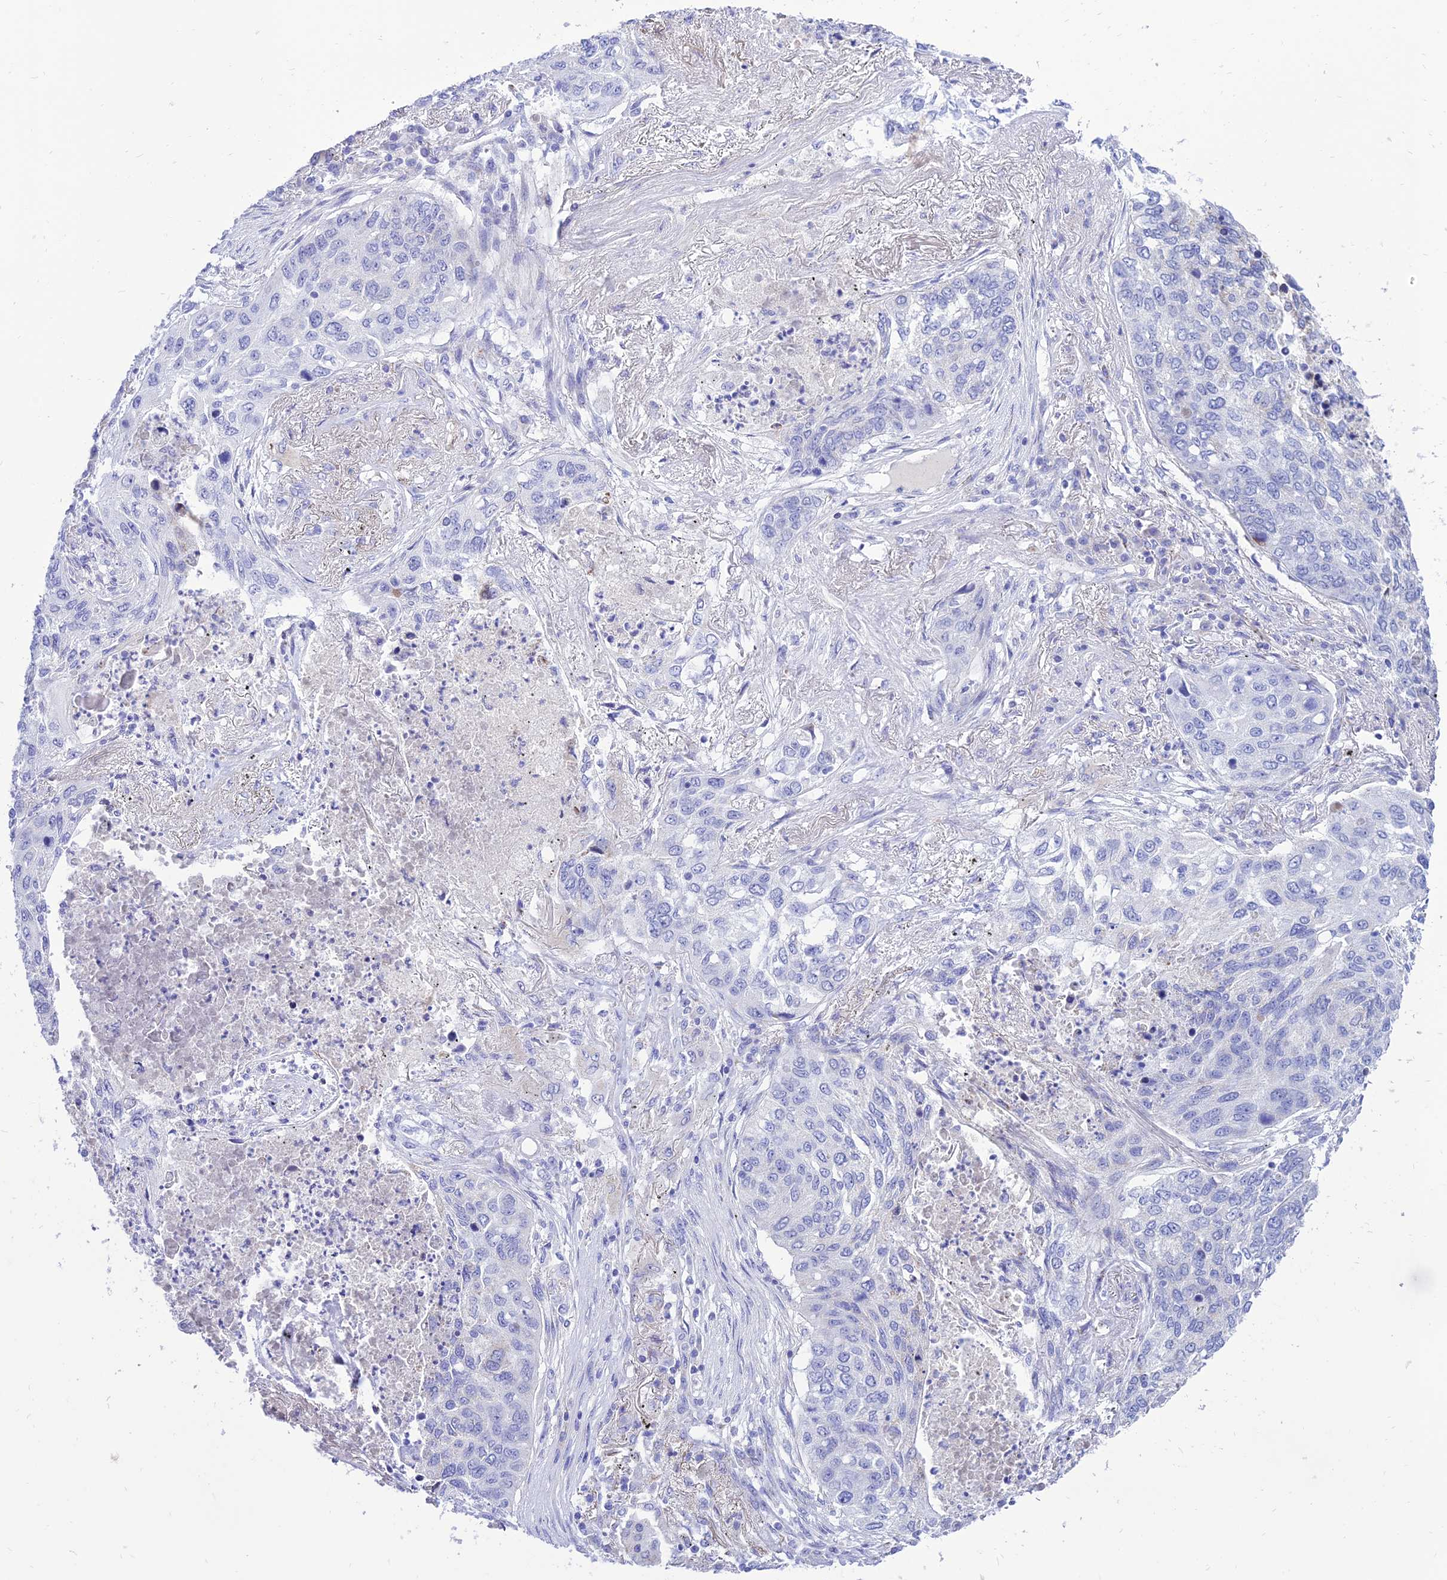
{"staining": {"intensity": "negative", "quantity": "none", "location": "none"}, "tissue": "lung cancer", "cell_type": "Tumor cells", "image_type": "cancer", "snomed": [{"axis": "morphology", "description": "Squamous cell carcinoma, NOS"}, {"axis": "topography", "description": "Lung"}], "caption": "This is a micrograph of immunohistochemistry staining of squamous cell carcinoma (lung), which shows no staining in tumor cells.", "gene": "PKN3", "patient": {"sex": "female", "age": 63}}